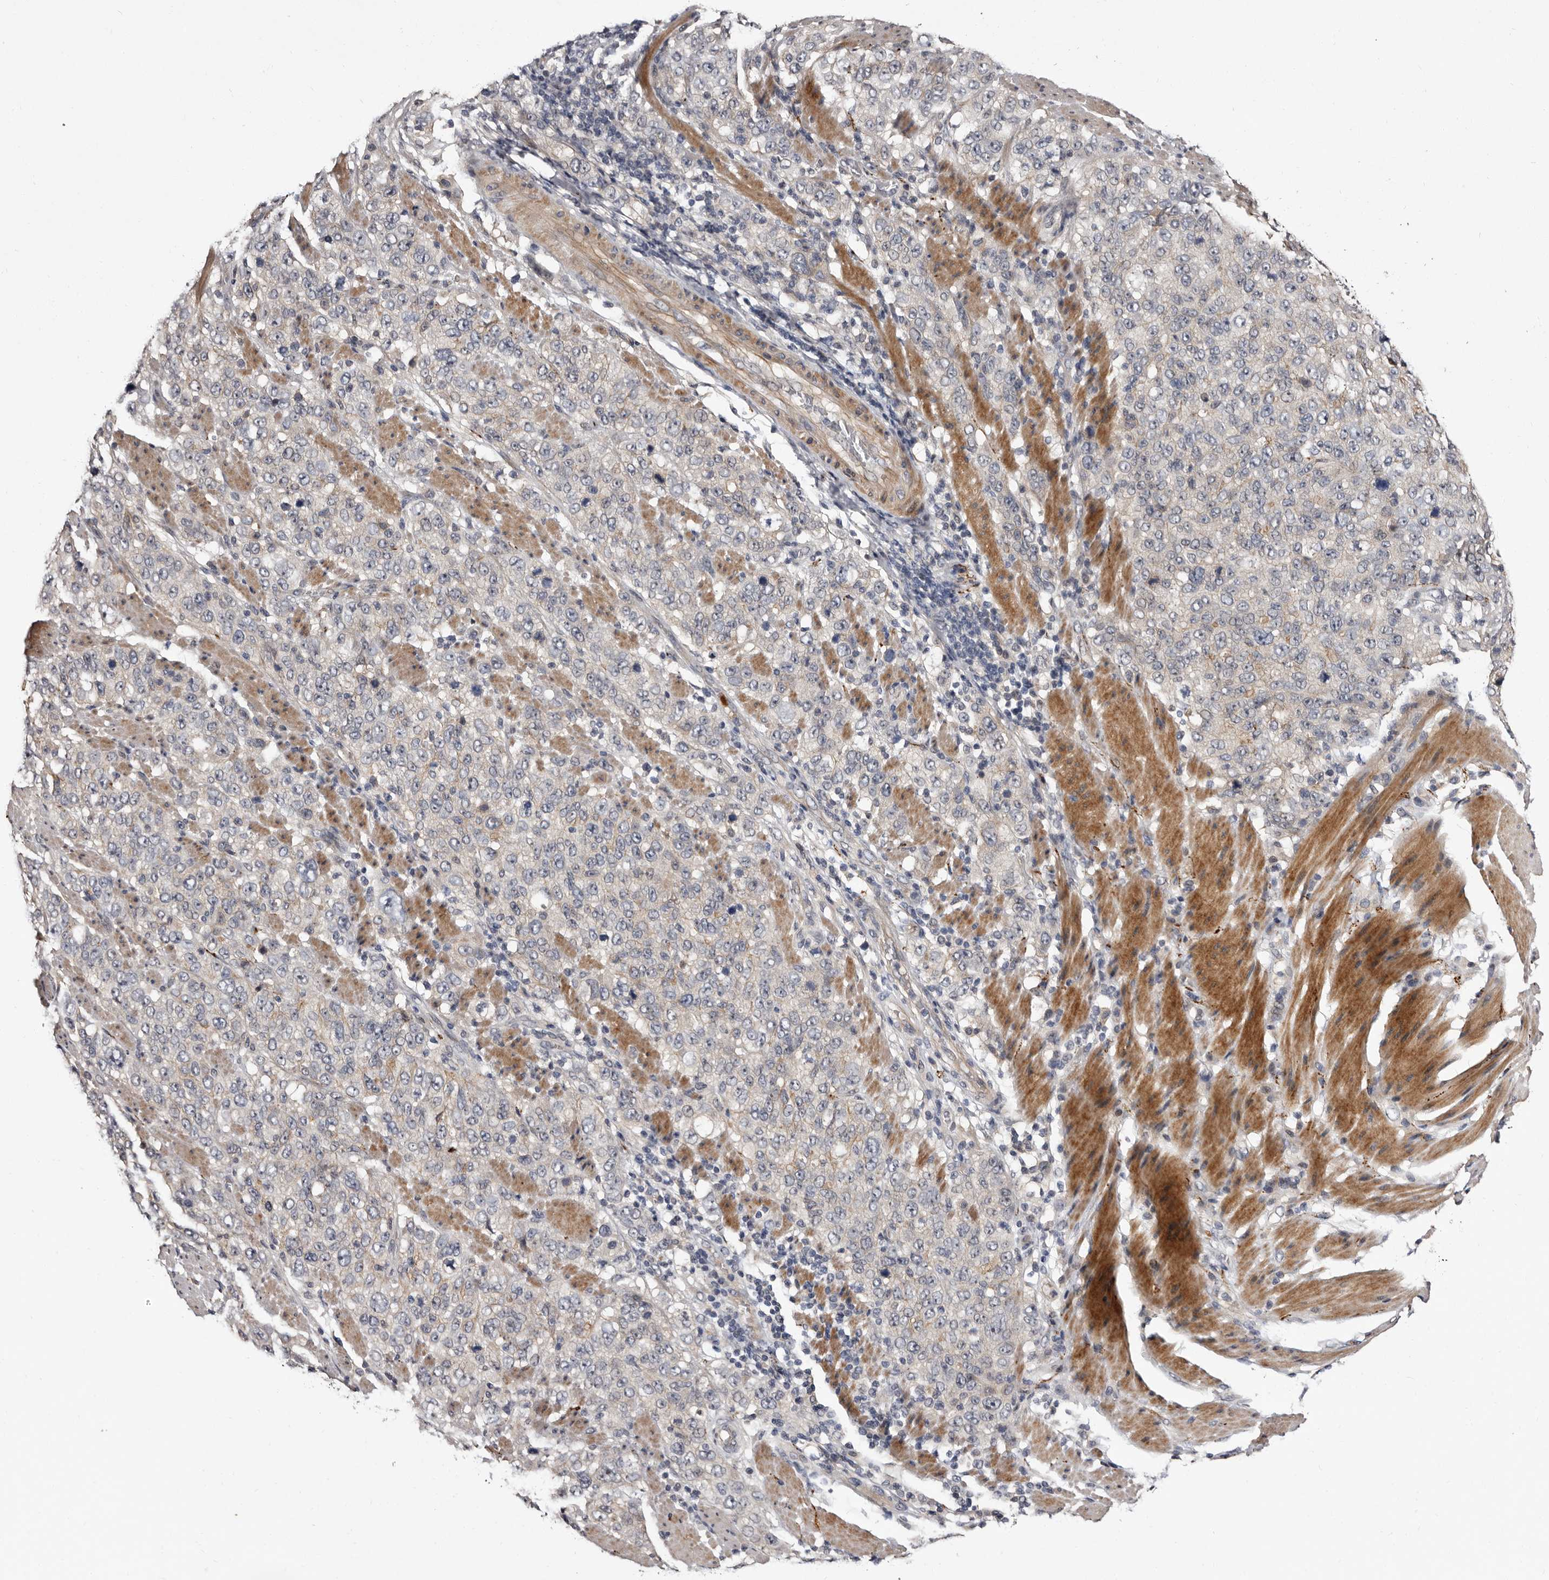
{"staining": {"intensity": "negative", "quantity": "none", "location": "none"}, "tissue": "stomach cancer", "cell_type": "Tumor cells", "image_type": "cancer", "snomed": [{"axis": "morphology", "description": "Adenocarcinoma, NOS"}, {"axis": "topography", "description": "Stomach"}], "caption": "This is an immunohistochemistry histopathology image of stomach adenocarcinoma. There is no positivity in tumor cells.", "gene": "LANCL2", "patient": {"sex": "male", "age": 48}}